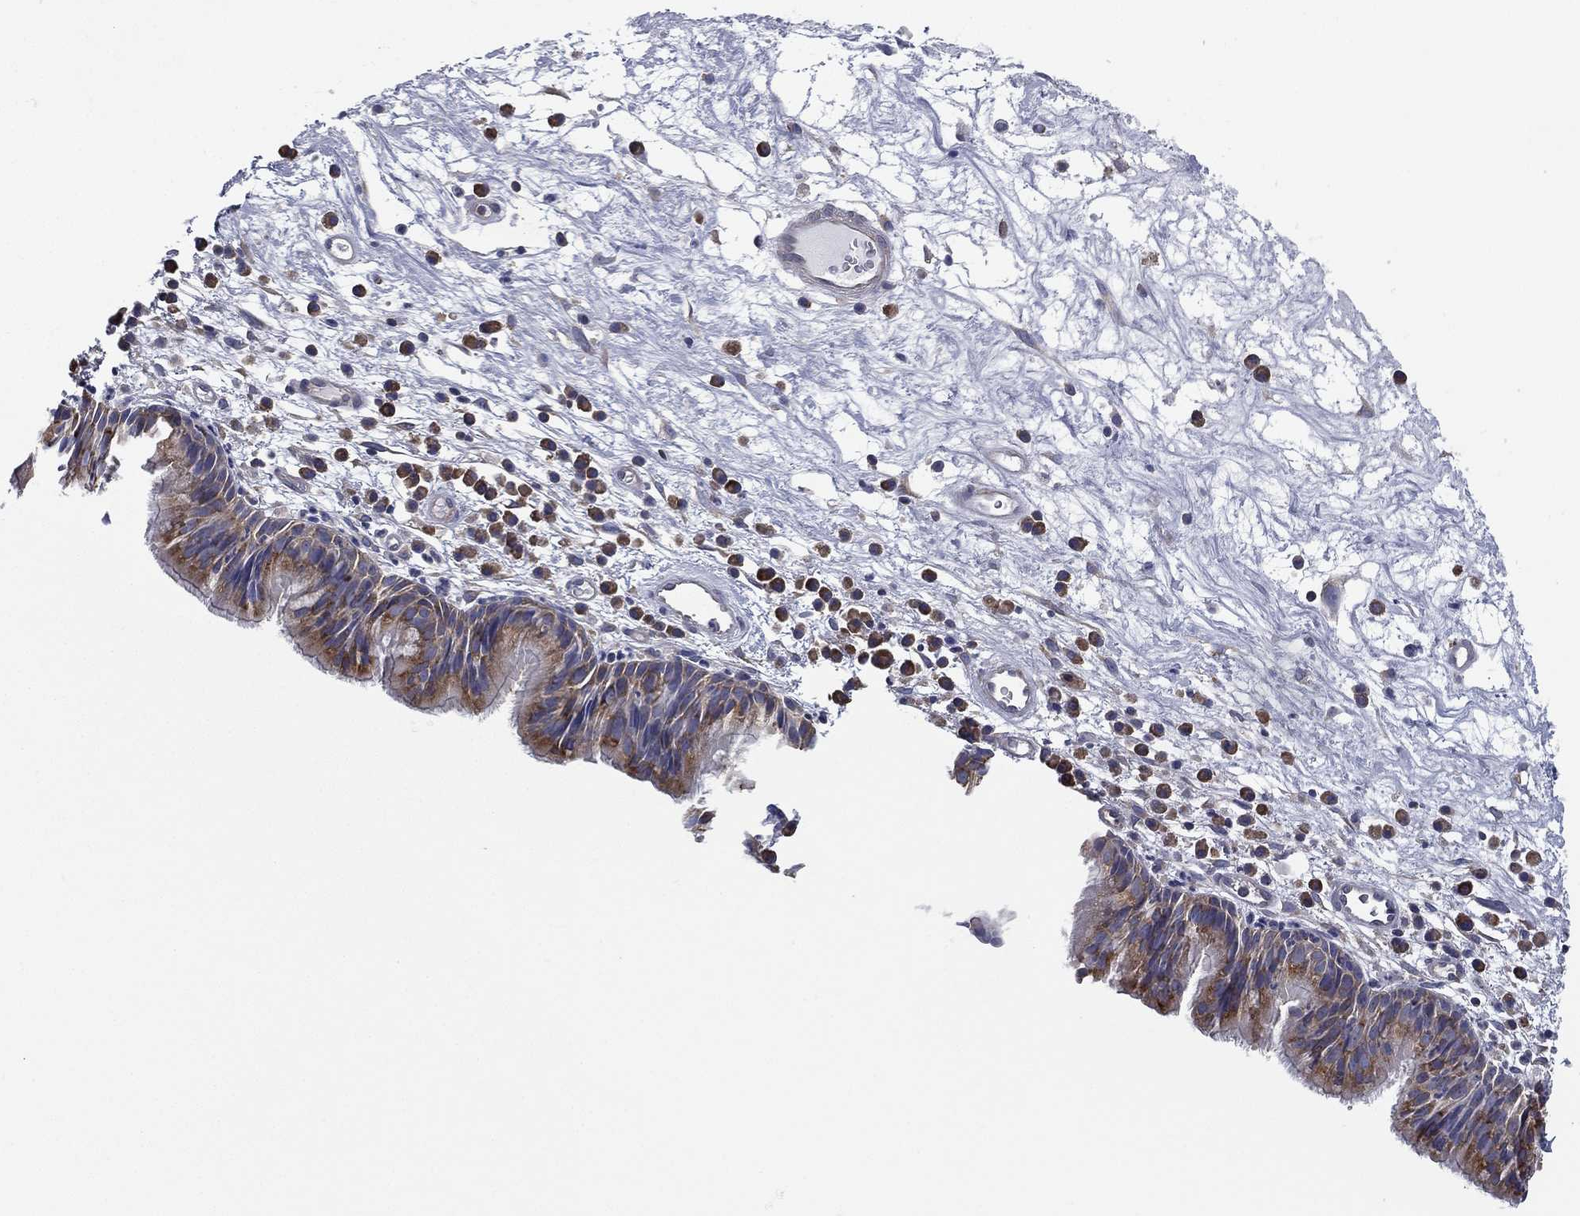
{"staining": {"intensity": "strong", "quantity": "25%-75%", "location": "cytoplasmic/membranous"}, "tissue": "nasopharynx", "cell_type": "Respiratory epithelial cells", "image_type": "normal", "snomed": [{"axis": "morphology", "description": "Normal tissue, NOS"}, {"axis": "topography", "description": "Nasopharynx"}], "caption": "A brown stain labels strong cytoplasmic/membranous expression of a protein in respiratory epithelial cells of unremarkable human nasopharynx. The staining was performed using DAB (3,3'-diaminobenzidine), with brown indicating positive protein expression. Nuclei are stained blue with hematoxylin.", "gene": "FARSA", "patient": {"sex": "male", "age": 69}}